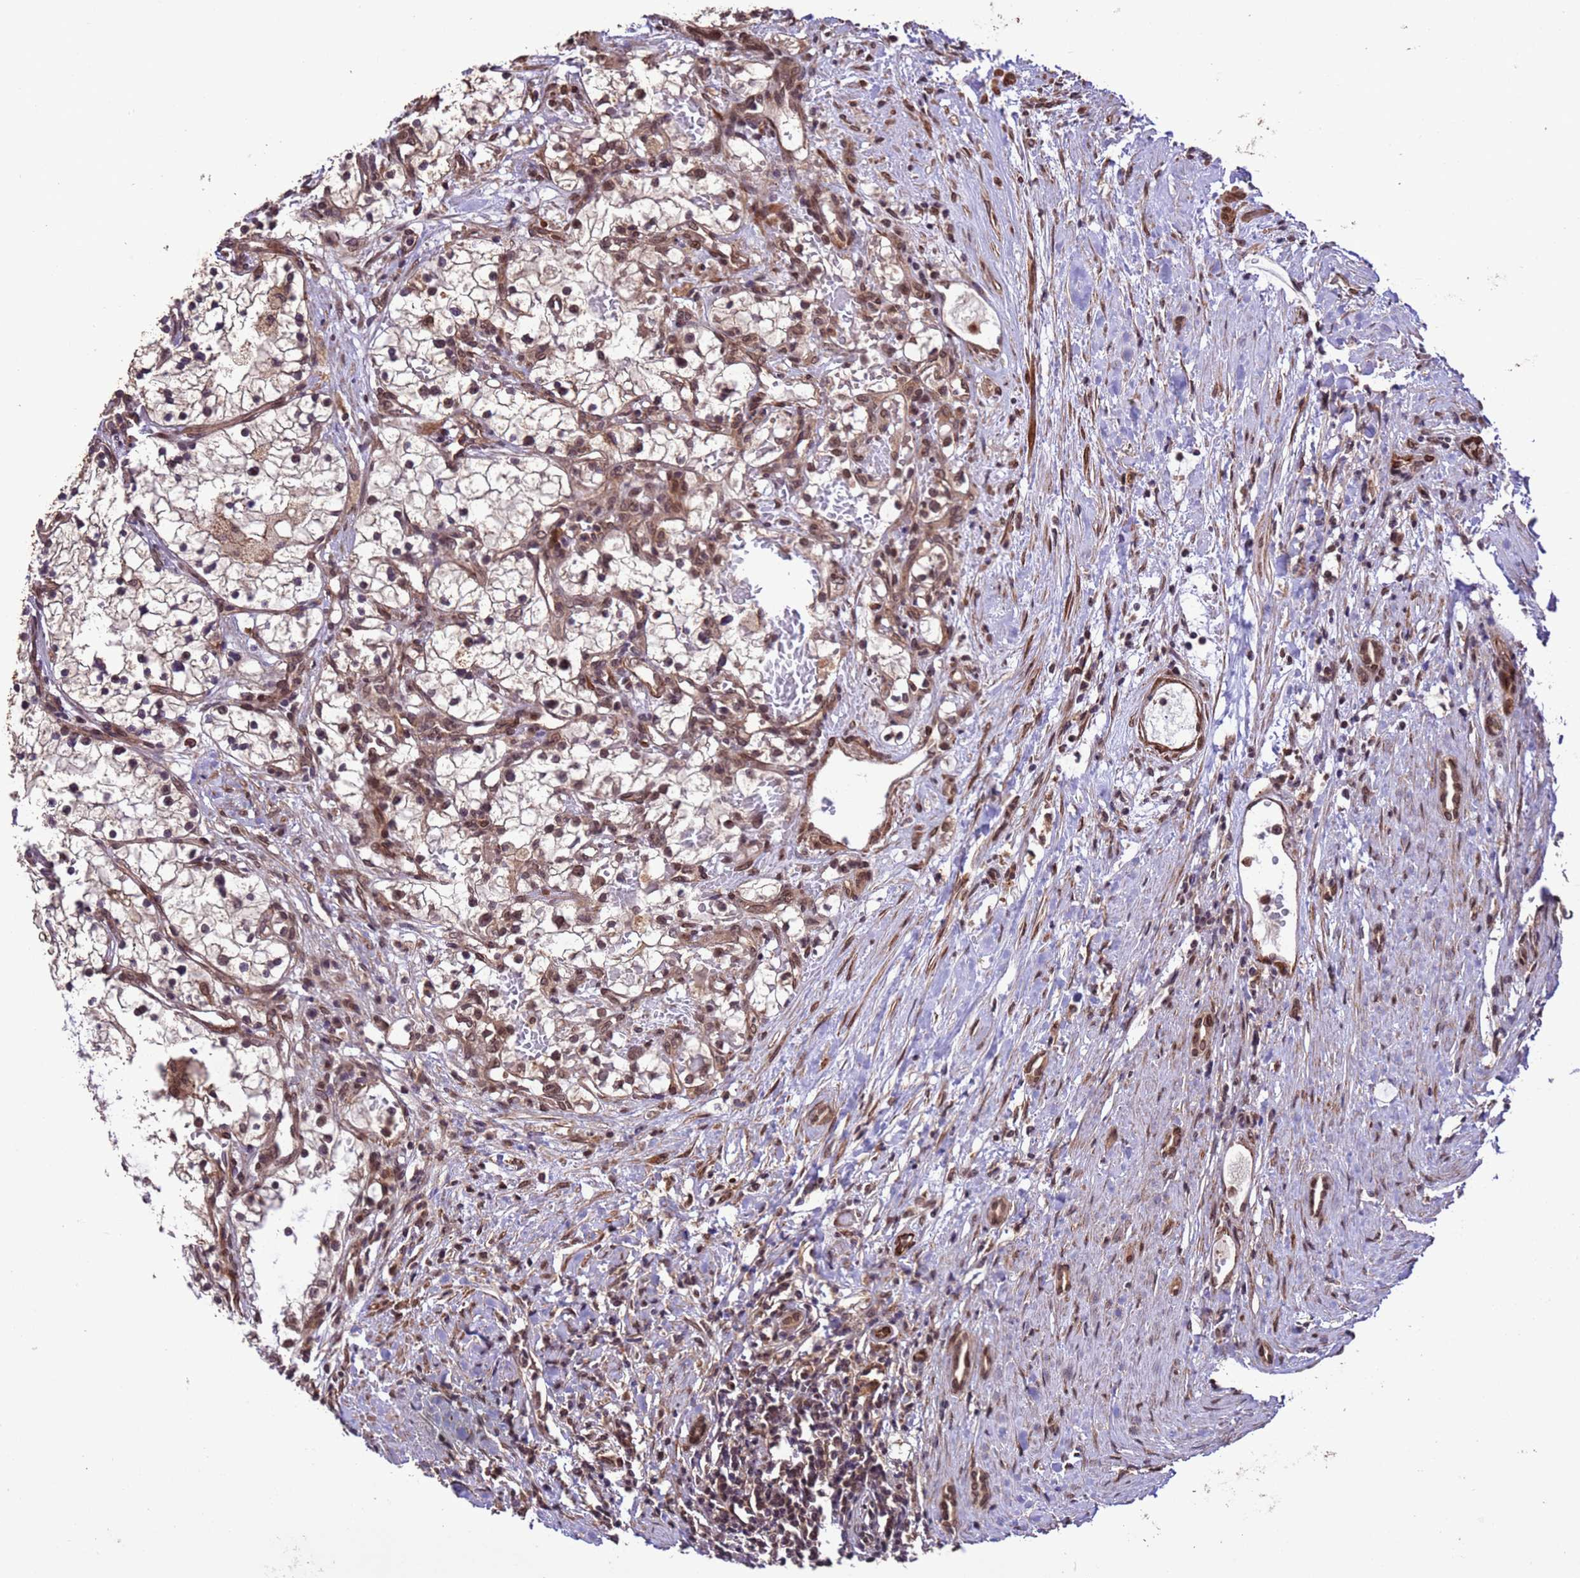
{"staining": {"intensity": "moderate", "quantity": ">75%", "location": "nuclear"}, "tissue": "renal cancer", "cell_type": "Tumor cells", "image_type": "cancer", "snomed": [{"axis": "morphology", "description": "Normal tissue, NOS"}, {"axis": "morphology", "description": "Adenocarcinoma, NOS"}, {"axis": "topography", "description": "Kidney"}], "caption": "Renal cancer tissue exhibits moderate nuclear positivity in approximately >75% of tumor cells", "gene": "VSTM4", "patient": {"sex": "male", "age": 68}}